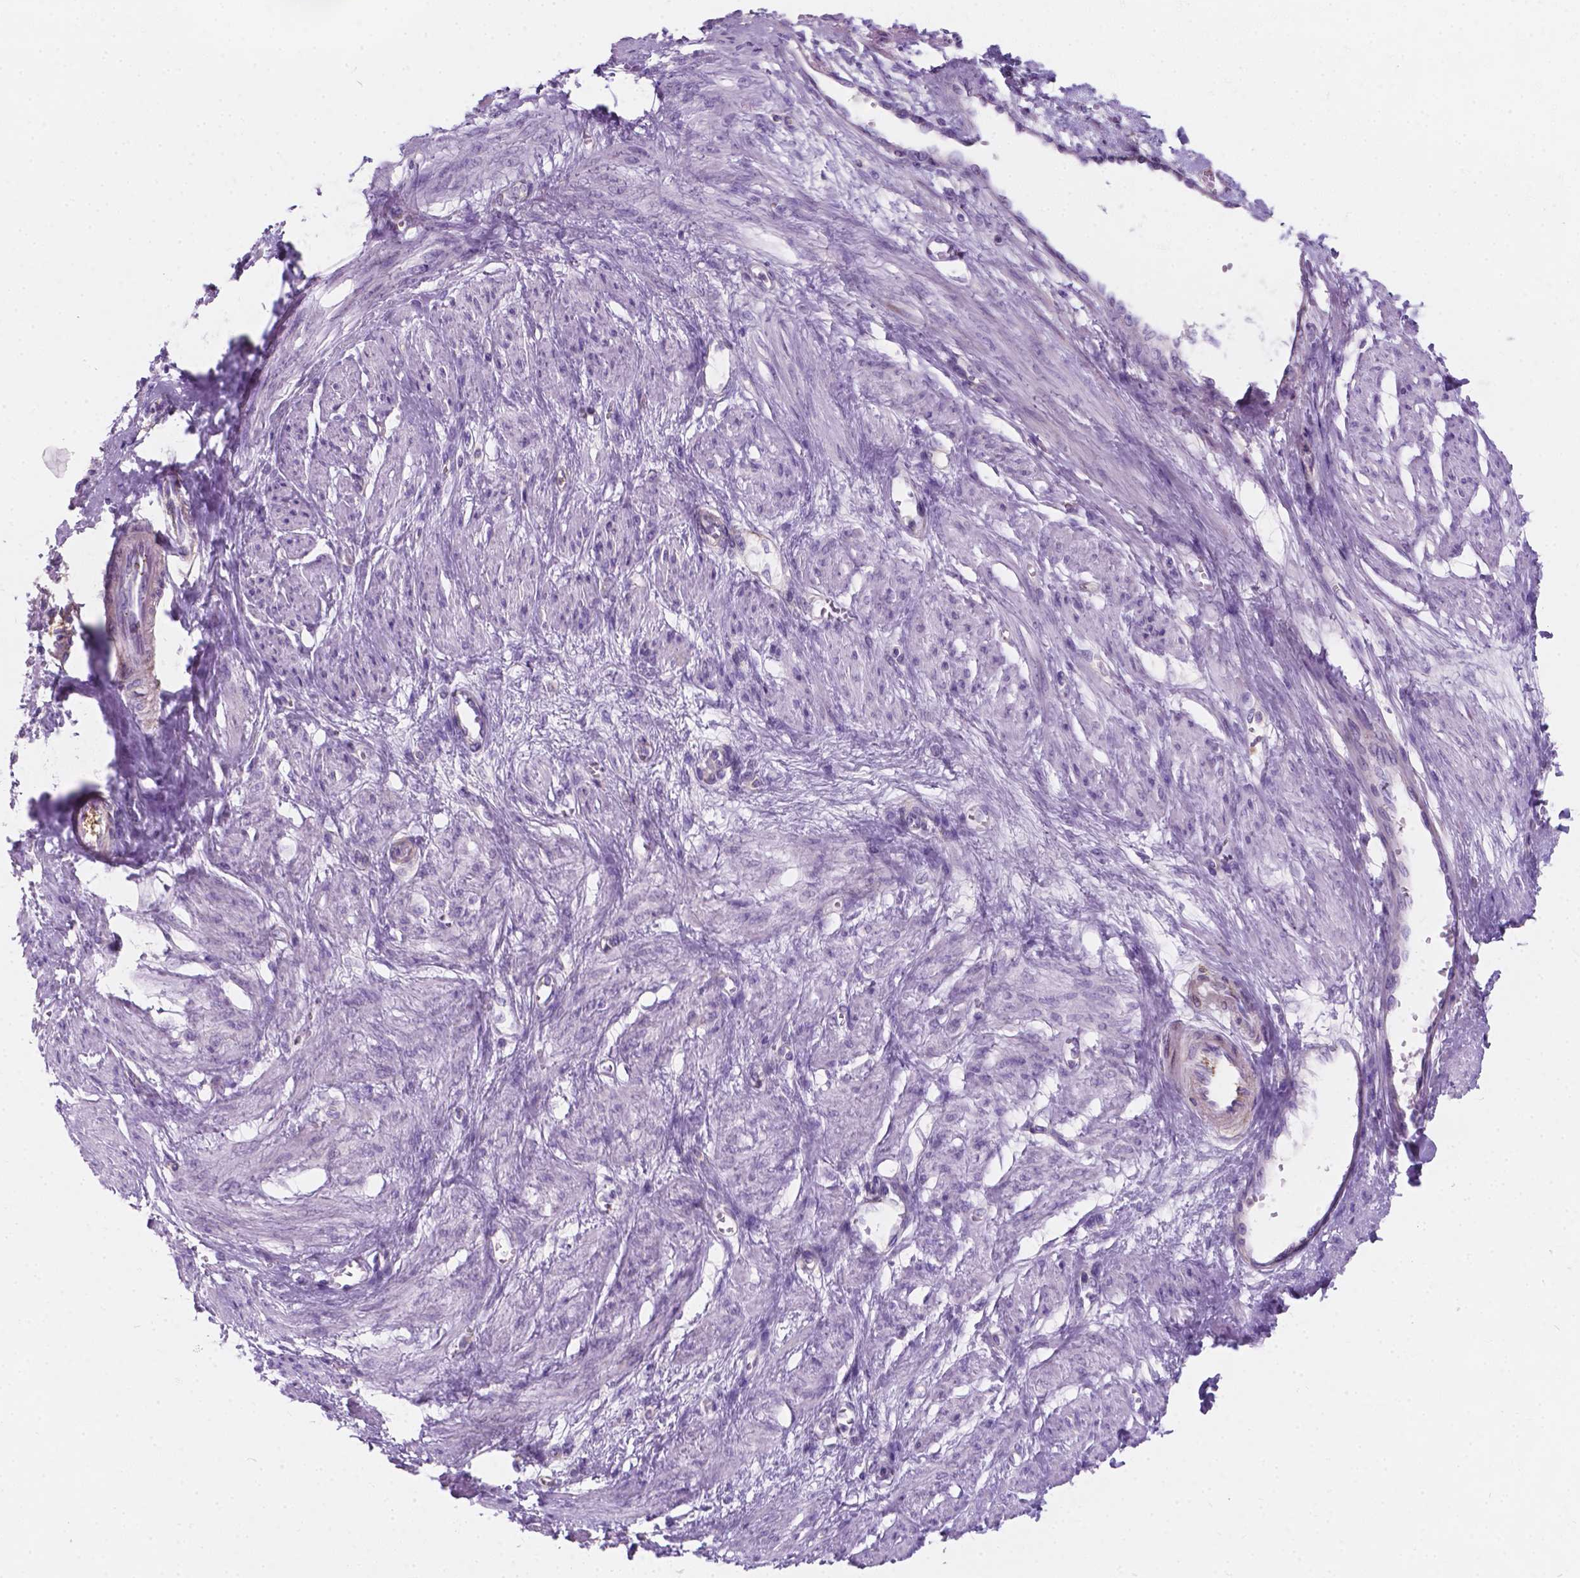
{"staining": {"intensity": "negative", "quantity": "none", "location": "none"}, "tissue": "smooth muscle", "cell_type": "Smooth muscle cells", "image_type": "normal", "snomed": [{"axis": "morphology", "description": "Normal tissue, NOS"}, {"axis": "topography", "description": "Smooth muscle"}, {"axis": "topography", "description": "Uterus"}], "caption": "An immunohistochemistry histopathology image of unremarkable smooth muscle is shown. There is no staining in smooth muscle cells of smooth muscle.", "gene": "KIAA0040", "patient": {"sex": "female", "age": 39}}